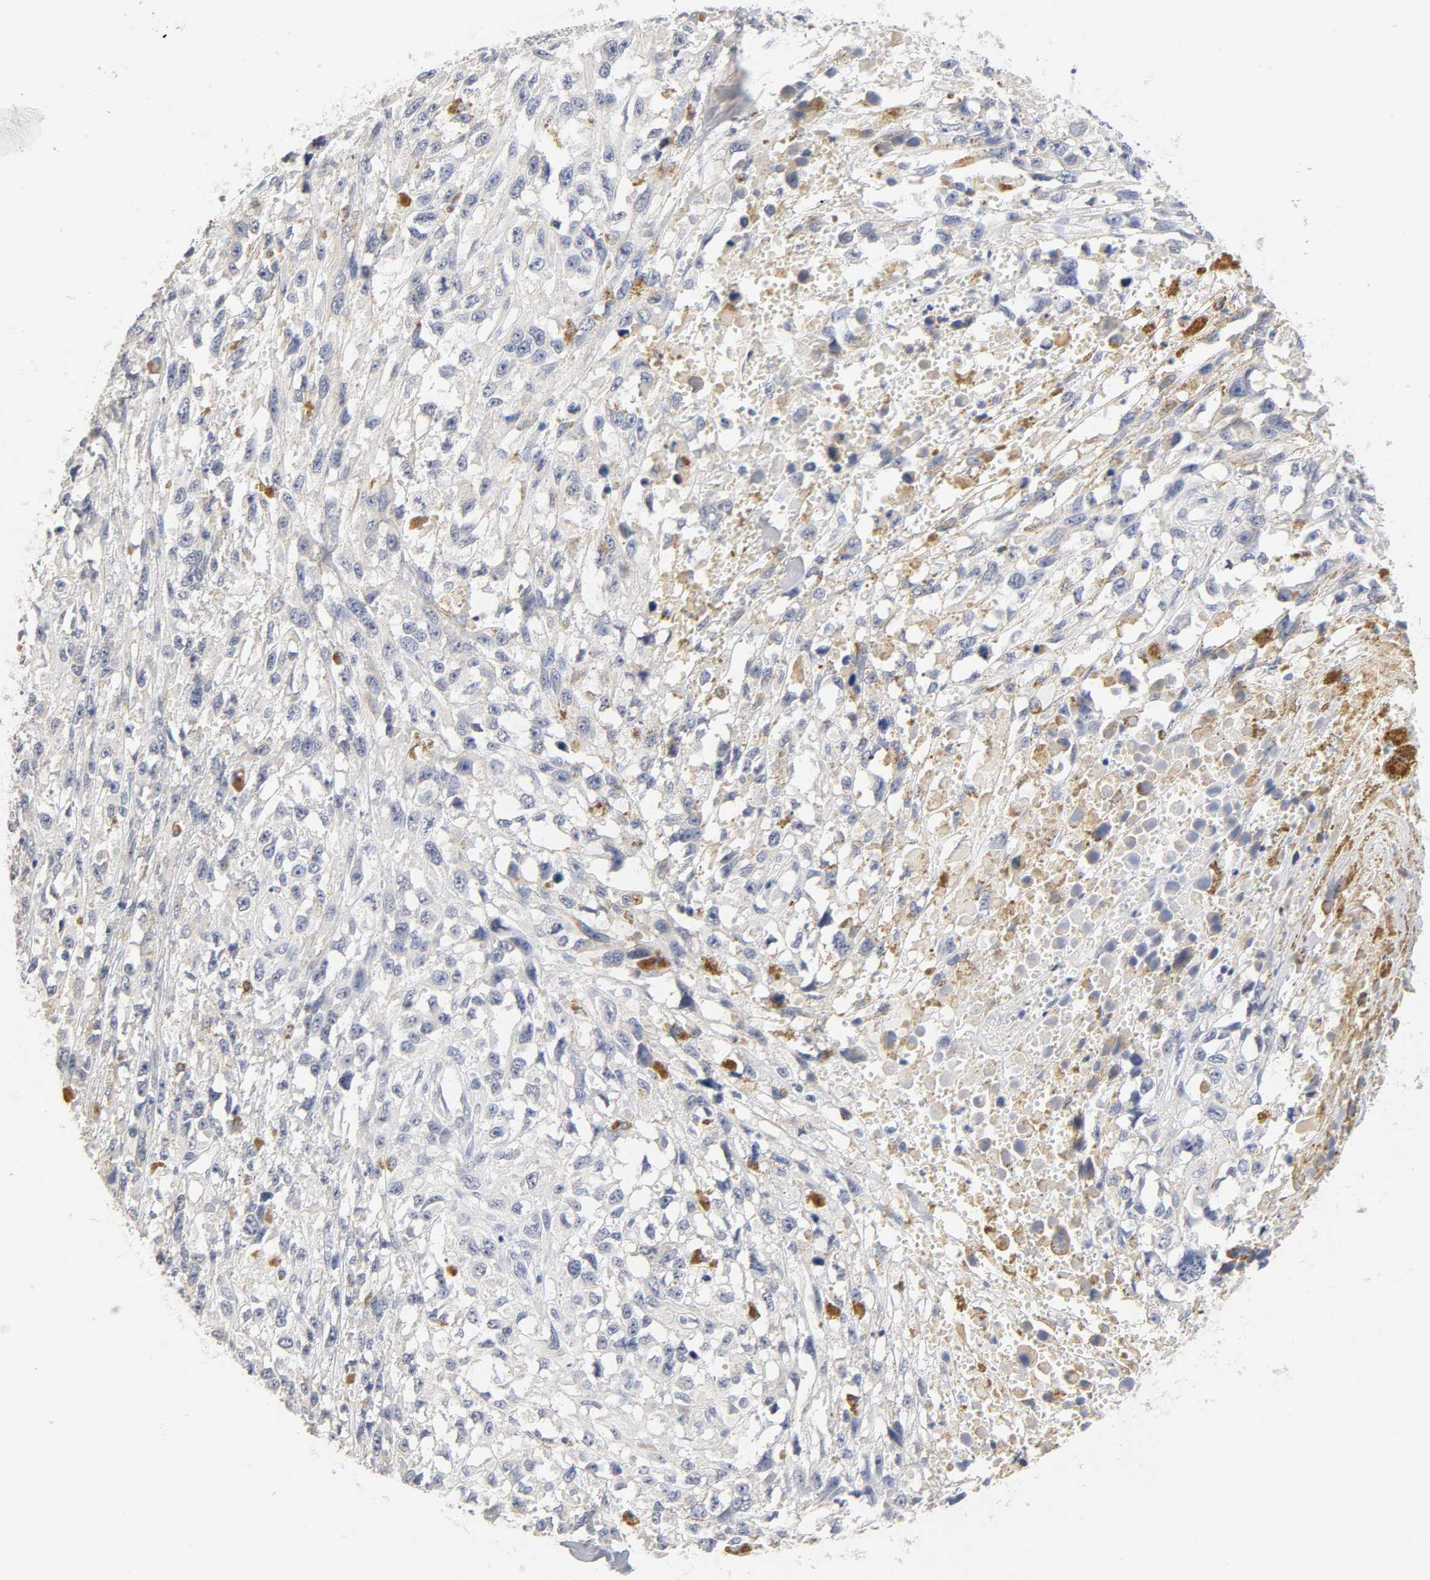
{"staining": {"intensity": "negative", "quantity": "none", "location": "none"}, "tissue": "melanoma", "cell_type": "Tumor cells", "image_type": "cancer", "snomed": [{"axis": "morphology", "description": "Malignant melanoma, Metastatic site"}, {"axis": "topography", "description": "Lymph node"}], "caption": "Malignant melanoma (metastatic site) stained for a protein using immunohistochemistry (IHC) demonstrates no positivity tumor cells.", "gene": "OVOL1", "patient": {"sex": "male", "age": 59}}